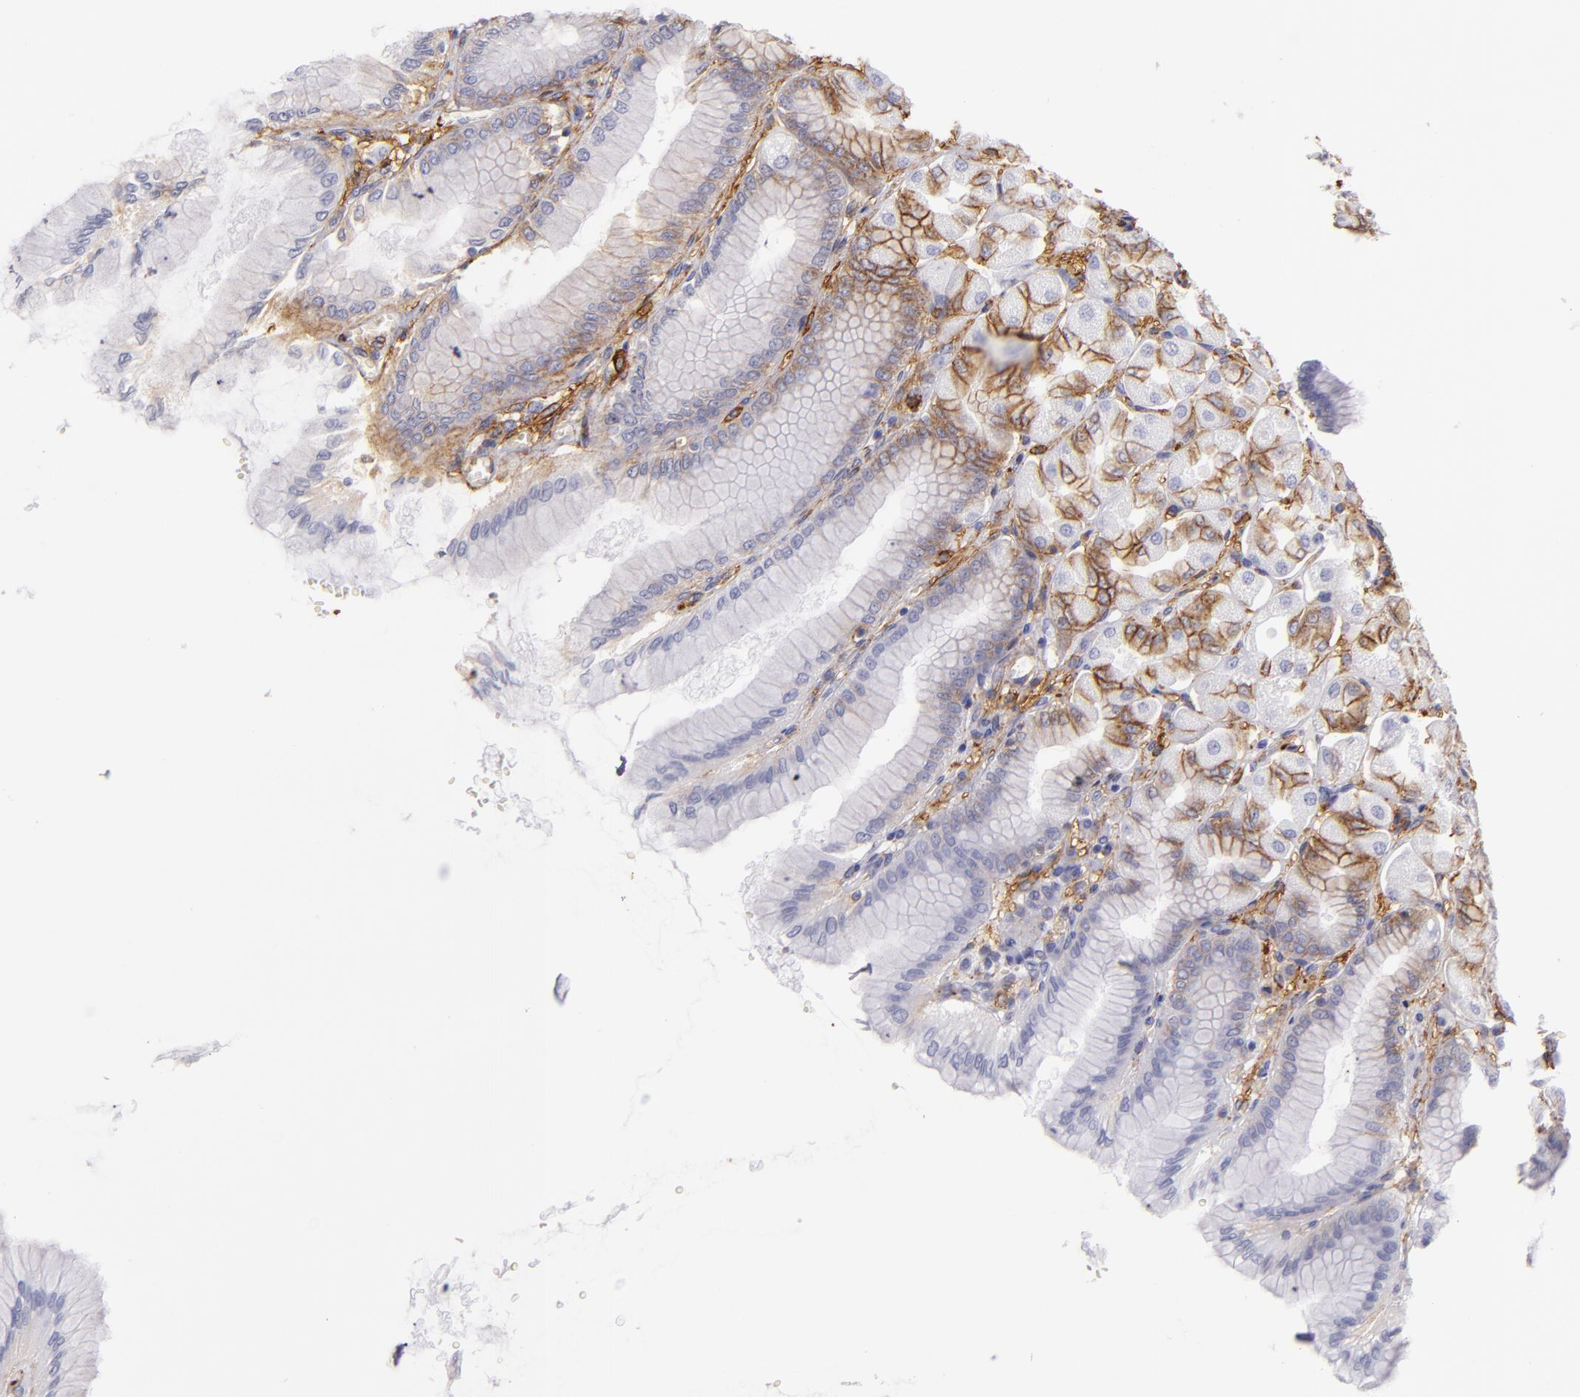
{"staining": {"intensity": "moderate", "quantity": "25%-75%", "location": "cytoplasmic/membranous"}, "tissue": "stomach", "cell_type": "Glandular cells", "image_type": "normal", "snomed": [{"axis": "morphology", "description": "Normal tissue, NOS"}, {"axis": "topography", "description": "Stomach, upper"}], "caption": "Benign stomach reveals moderate cytoplasmic/membranous expression in approximately 25%-75% of glandular cells The protein is stained brown, and the nuclei are stained in blue (DAB (3,3'-diaminobenzidine) IHC with brightfield microscopy, high magnification)..", "gene": "CD9", "patient": {"sex": "female", "age": 56}}